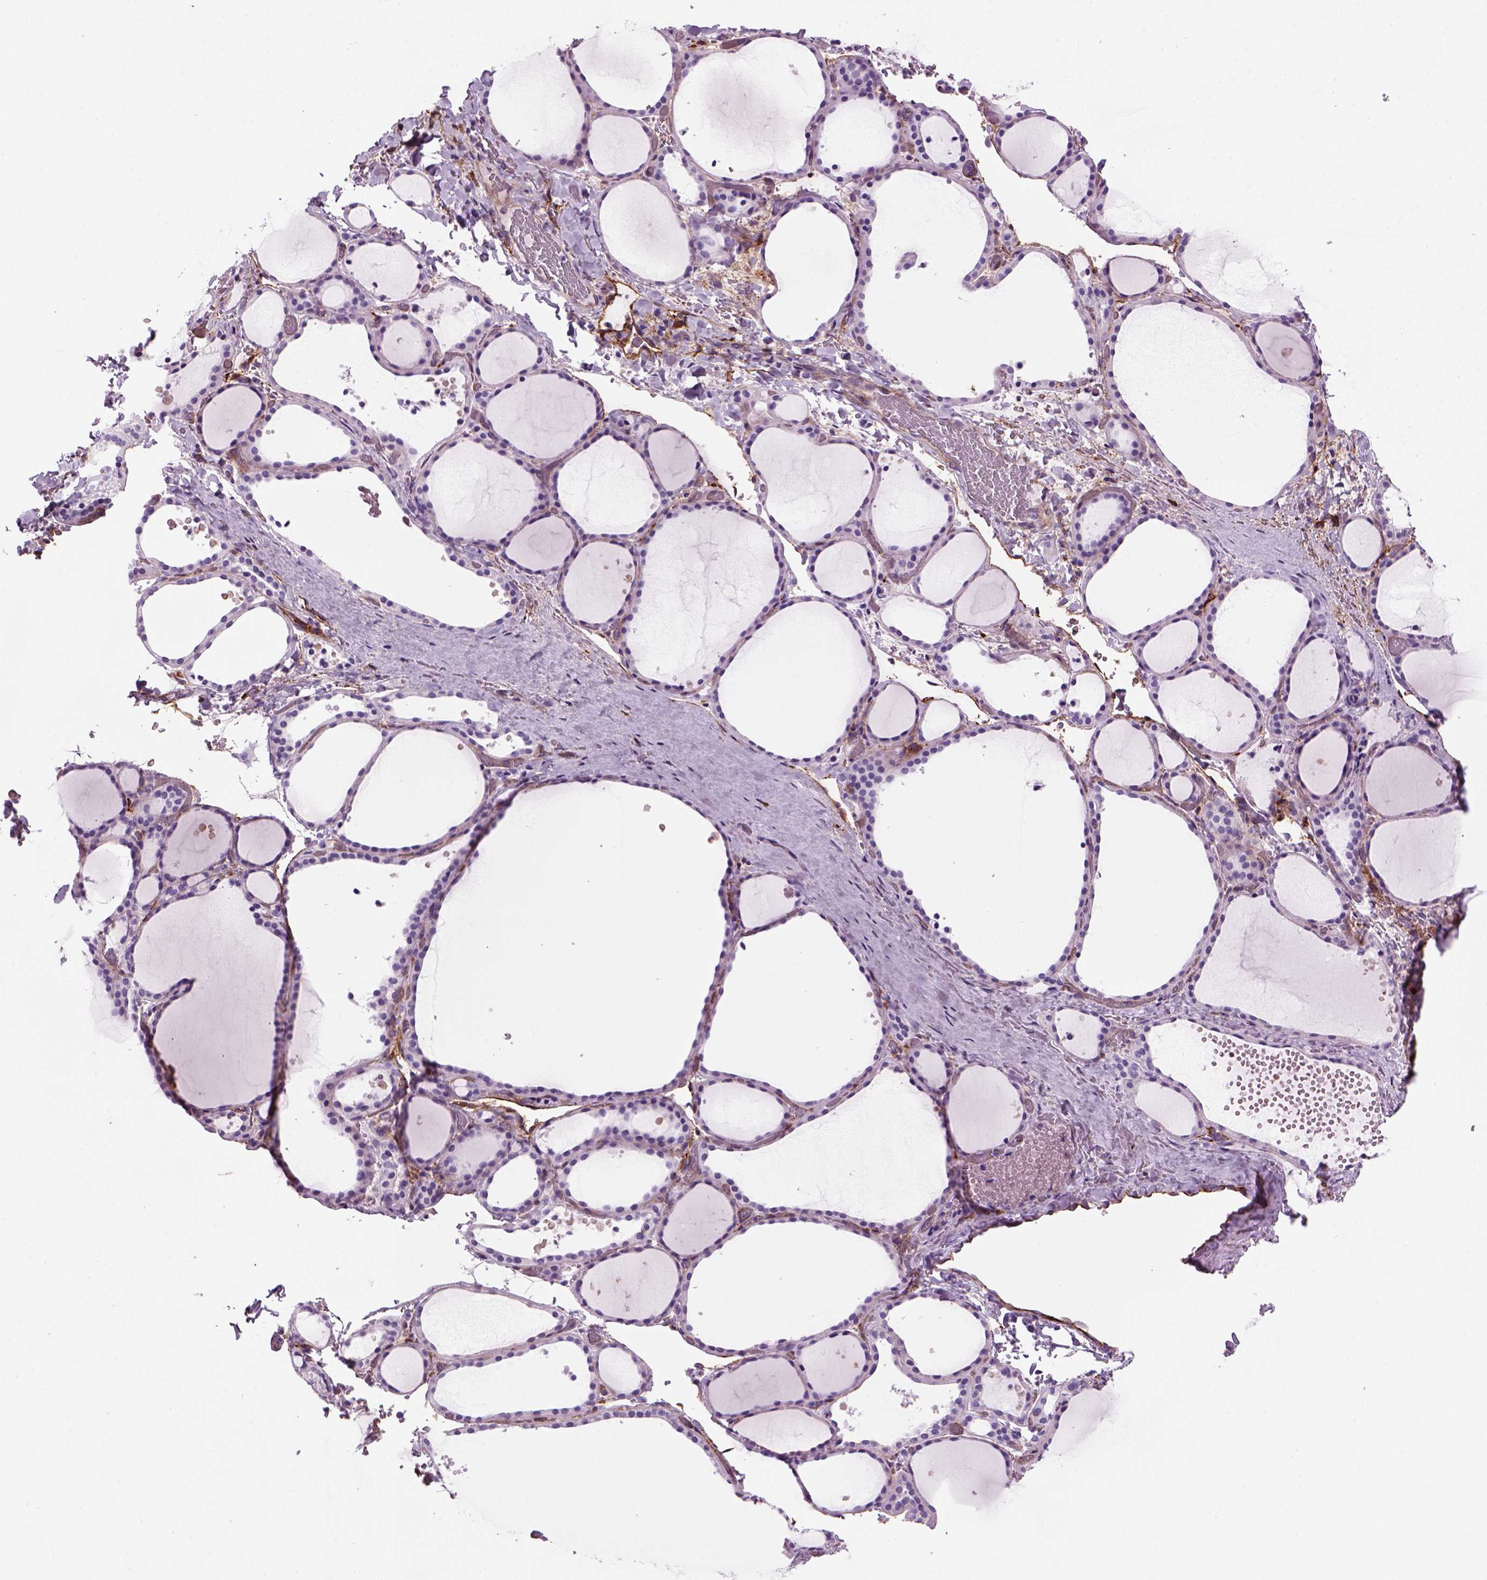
{"staining": {"intensity": "negative", "quantity": "none", "location": "none"}, "tissue": "thyroid gland", "cell_type": "Glandular cells", "image_type": "normal", "snomed": [{"axis": "morphology", "description": "Normal tissue, NOS"}, {"axis": "topography", "description": "Thyroid gland"}], "caption": "This is an immunohistochemistry histopathology image of benign thyroid gland. There is no staining in glandular cells.", "gene": "MARCKS", "patient": {"sex": "female", "age": 36}}